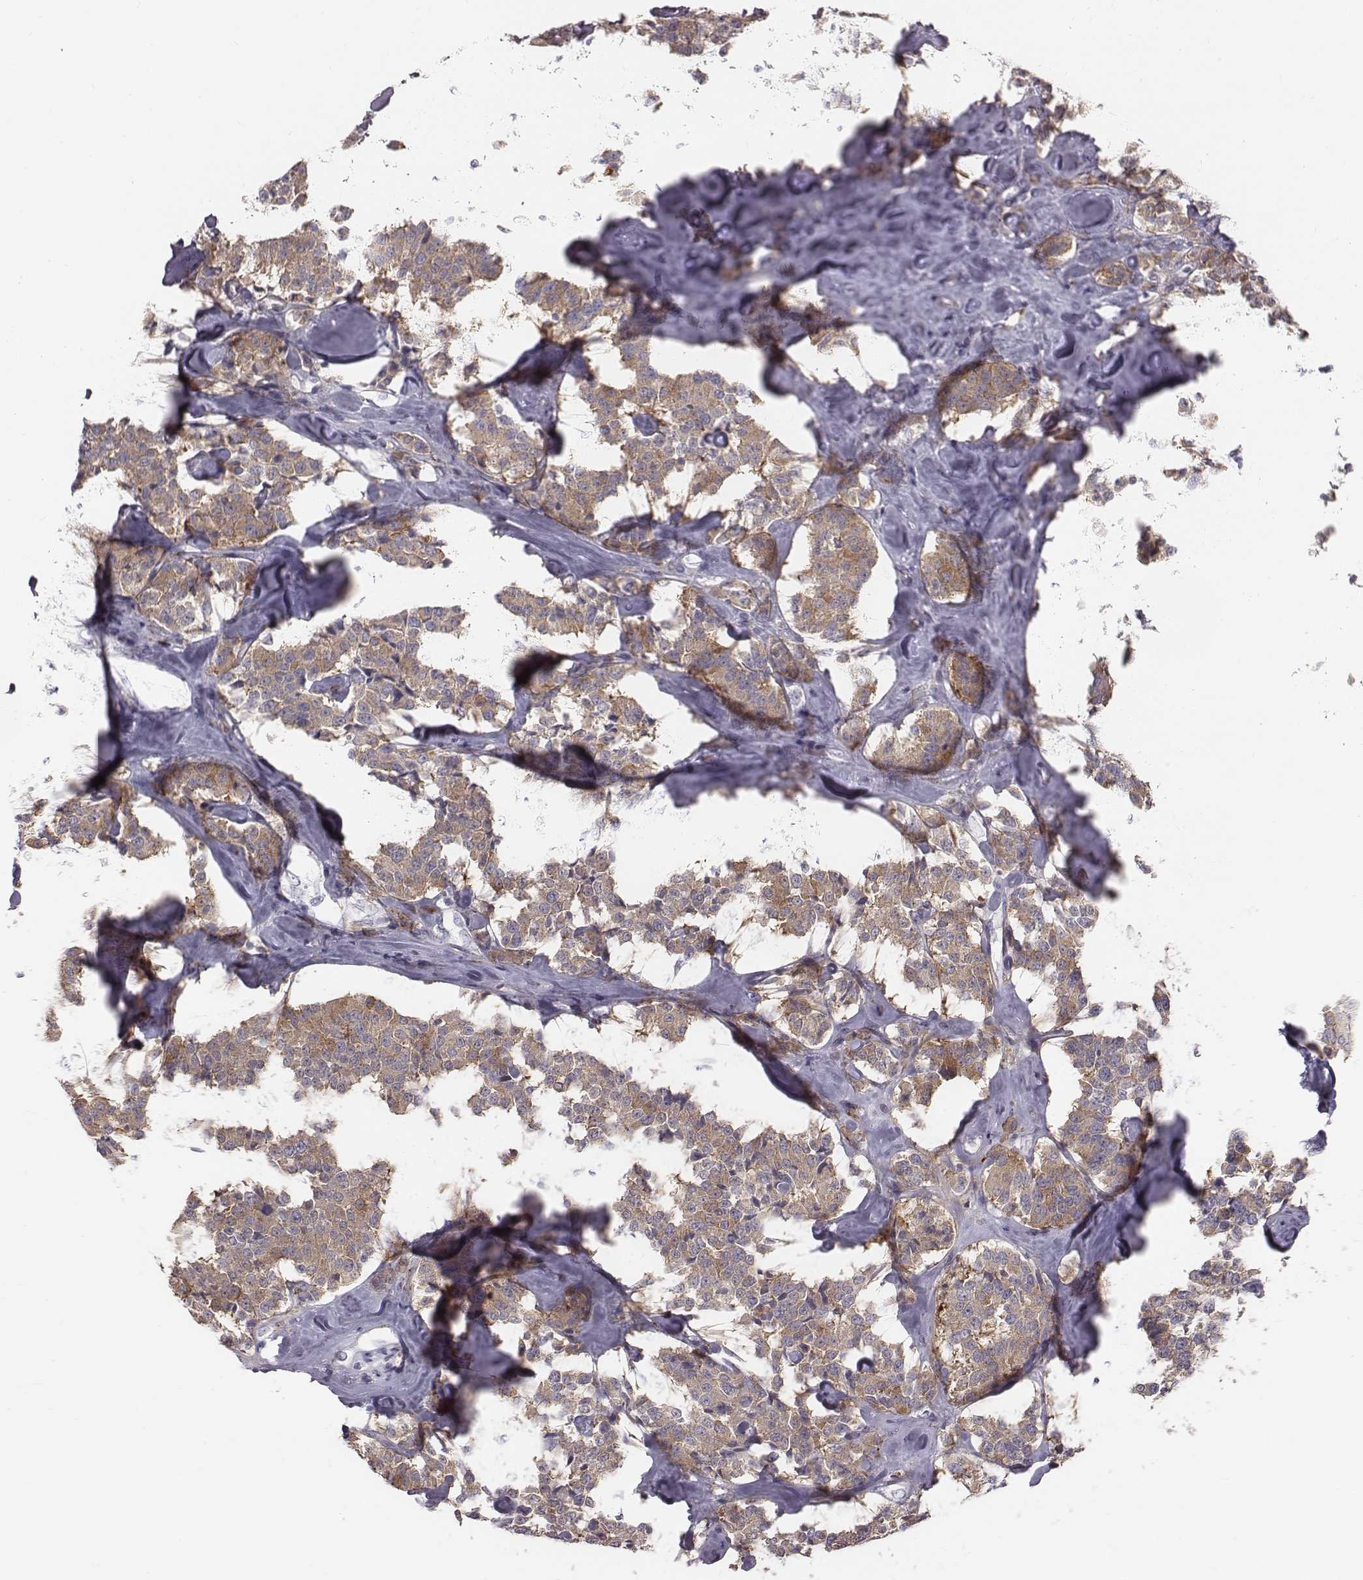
{"staining": {"intensity": "moderate", "quantity": ">75%", "location": "cytoplasmic/membranous"}, "tissue": "carcinoid", "cell_type": "Tumor cells", "image_type": "cancer", "snomed": [{"axis": "morphology", "description": "Carcinoid, malignant, NOS"}, {"axis": "topography", "description": "Pancreas"}], "caption": "Protein analysis of carcinoid tissue demonstrates moderate cytoplasmic/membranous expression in approximately >75% of tumor cells.", "gene": "PRKCZ", "patient": {"sex": "male", "age": 41}}